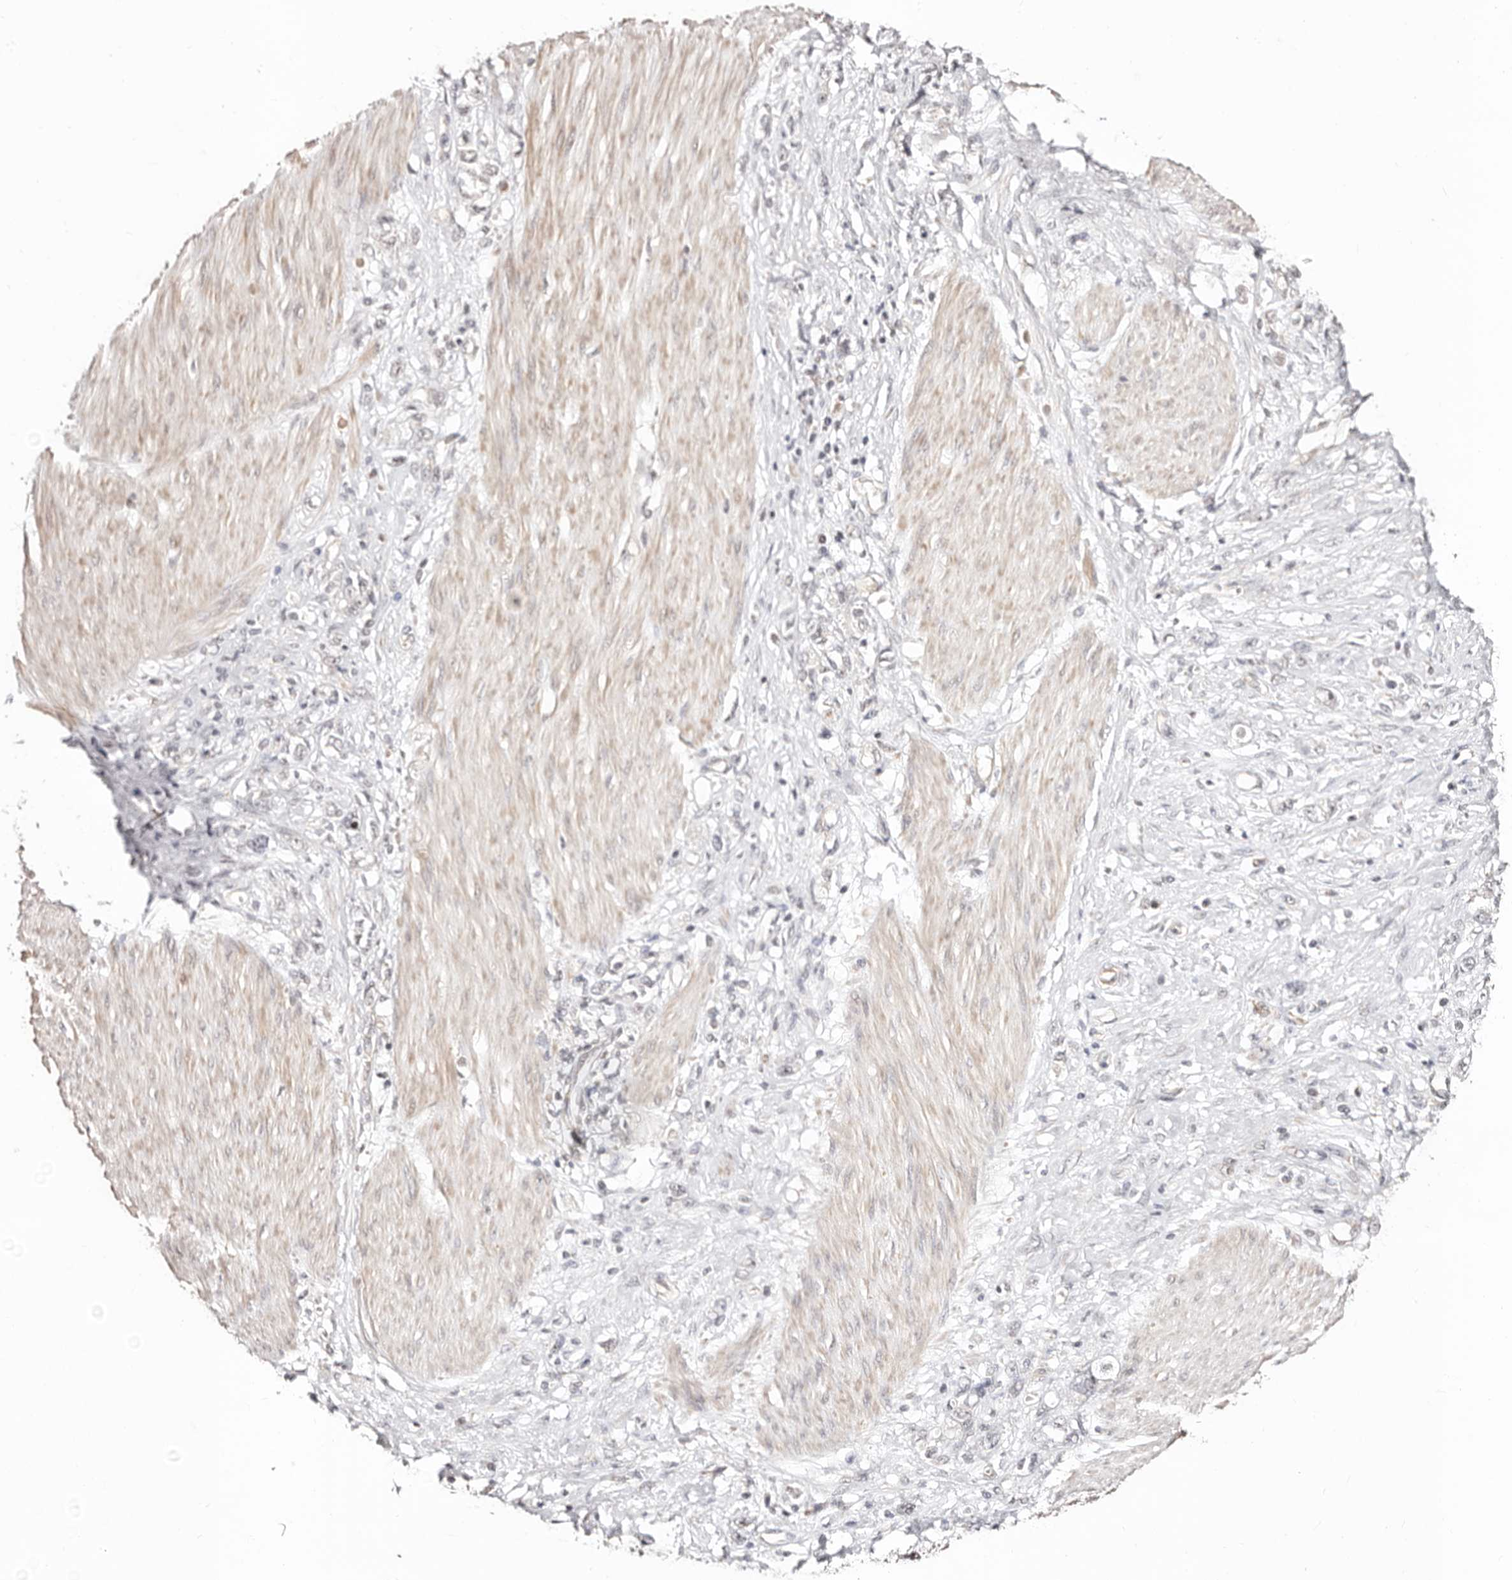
{"staining": {"intensity": "negative", "quantity": "none", "location": "none"}, "tissue": "stomach cancer", "cell_type": "Tumor cells", "image_type": "cancer", "snomed": [{"axis": "morphology", "description": "Adenocarcinoma, NOS"}, {"axis": "topography", "description": "Stomach"}], "caption": "Stomach cancer was stained to show a protein in brown. There is no significant positivity in tumor cells.", "gene": "CTNNBL1", "patient": {"sex": "female", "age": 76}}